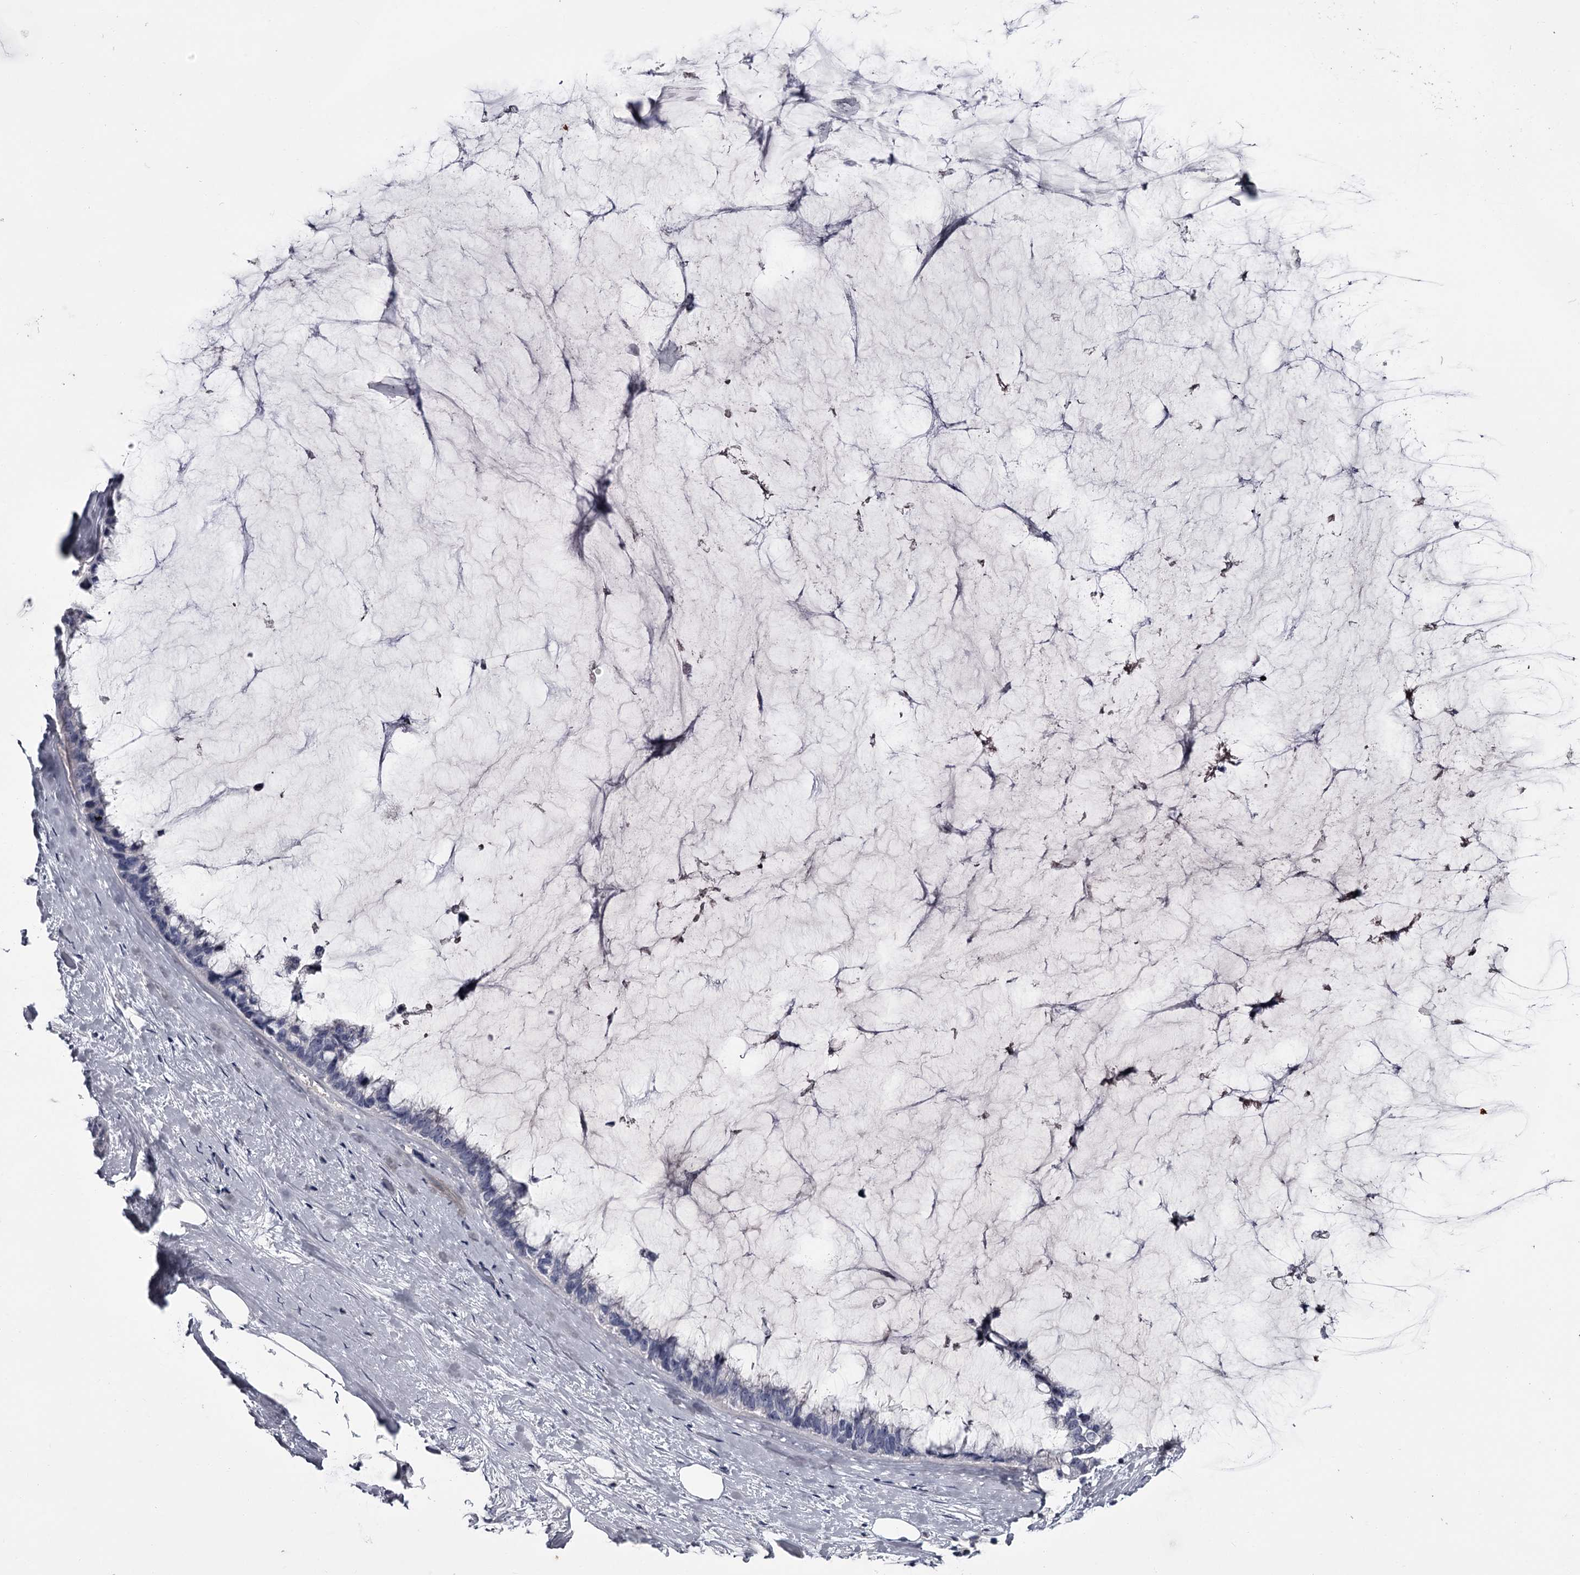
{"staining": {"intensity": "negative", "quantity": "none", "location": "none"}, "tissue": "ovarian cancer", "cell_type": "Tumor cells", "image_type": "cancer", "snomed": [{"axis": "morphology", "description": "Cystadenocarcinoma, mucinous, NOS"}, {"axis": "topography", "description": "Ovary"}], "caption": "There is no significant staining in tumor cells of mucinous cystadenocarcinoma (ovarian).", "gene": "DAO", "patient": {"sex": "female", "age": 39}}